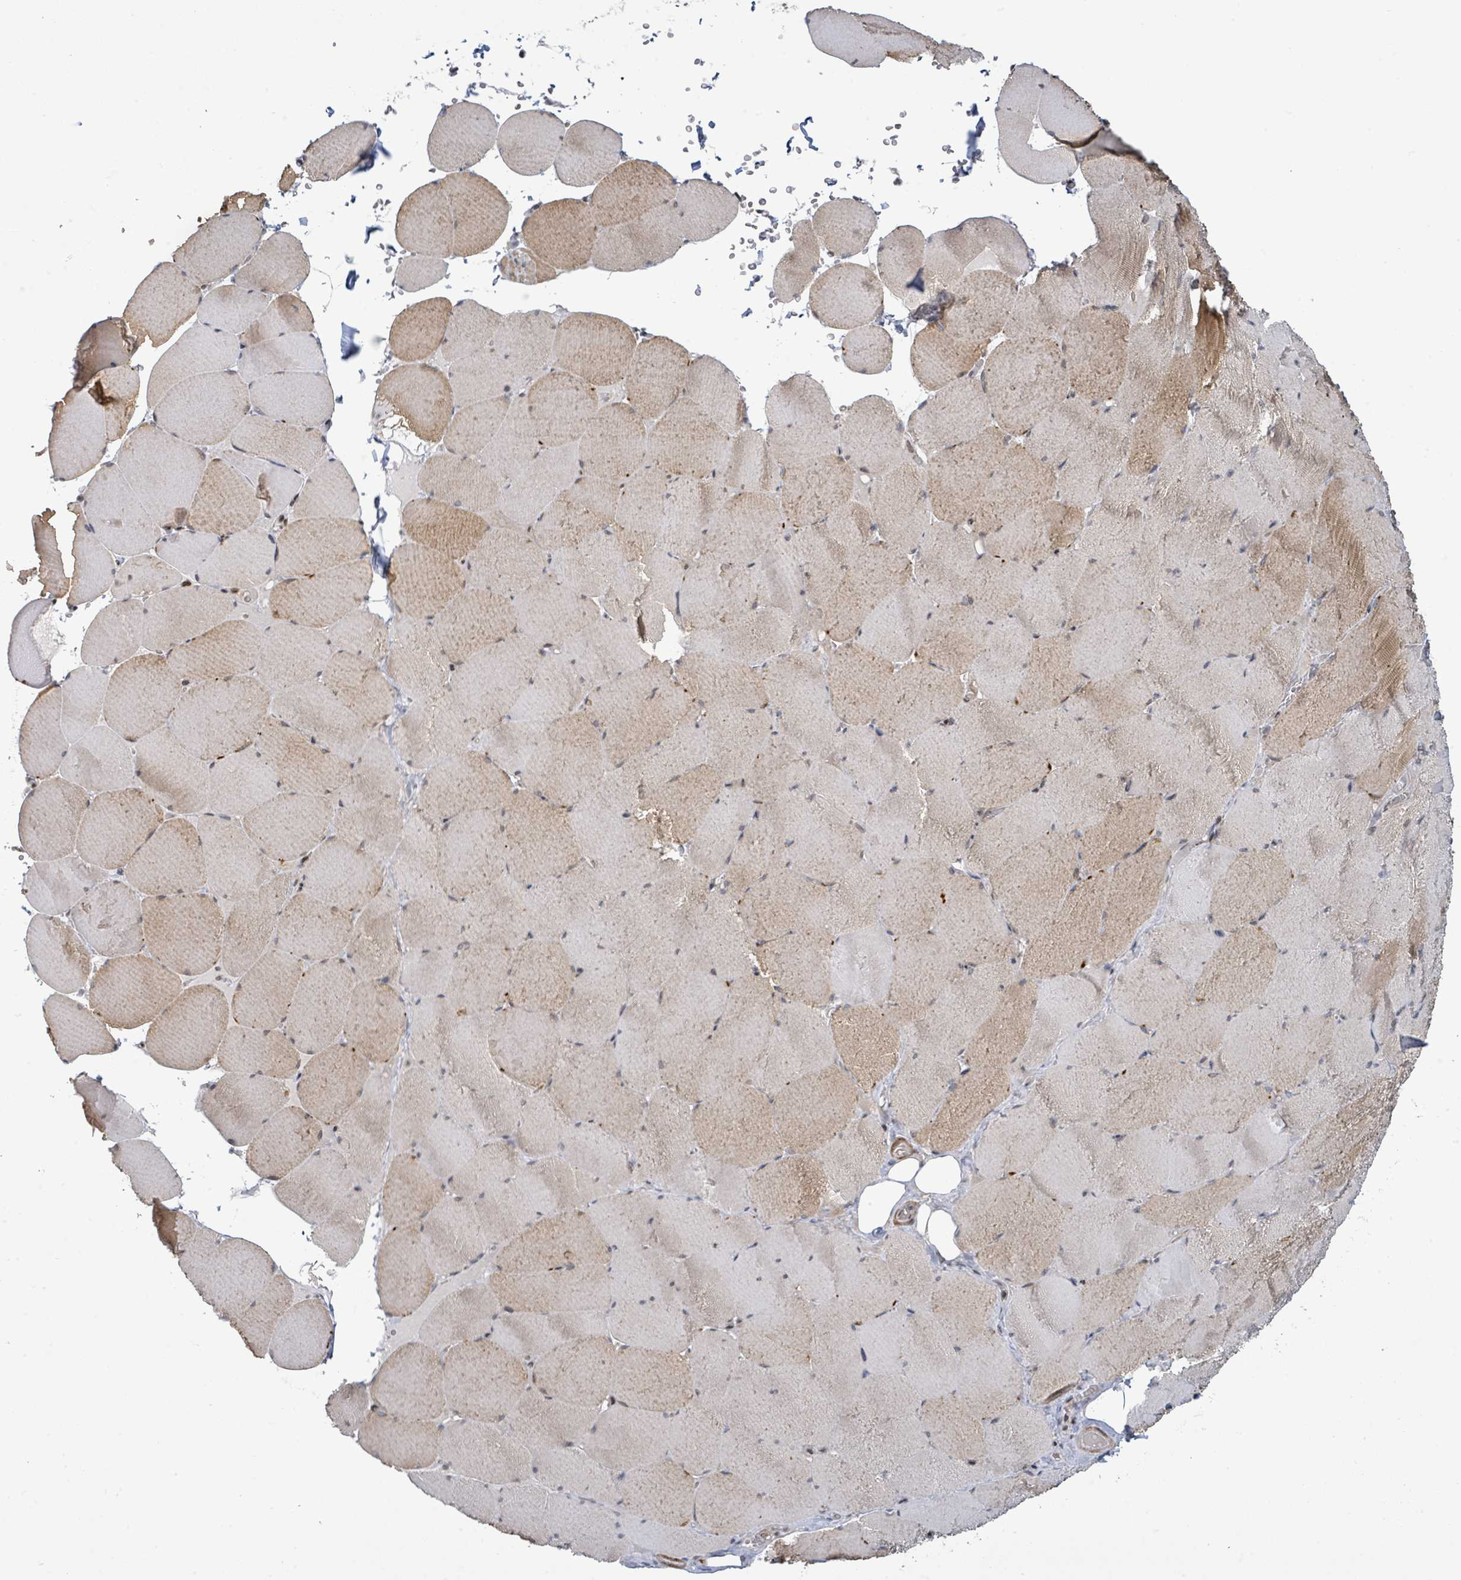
{"staining": {"intensity": "moderate", "quantity": "25%-75%", "location": "cytoplasmic/membranous"}, "tissue": "skeletal muscle", "cell_type": "Myocytes", "image_type": "normal", "snomed": [{"axis": "morphology", "description": "Normal tissue, NOS"}, {"axis": "topography", "description": "Skeletal muscle"}, {"axis": "topography", "description": "Head-Neck"}], "caption": "Immunohistochemical staining of benign human skeletal muscle shows medium levels of moderate cytoplasmic/membranous expression in about 25%-75% of myocytes. The staining was performed using DAB, with brown indicating positive protein expression. Nuclei are stained blue with hematoxylin.", "gene": "SBF2", "patient": {"sex": "male", "age": 66}}